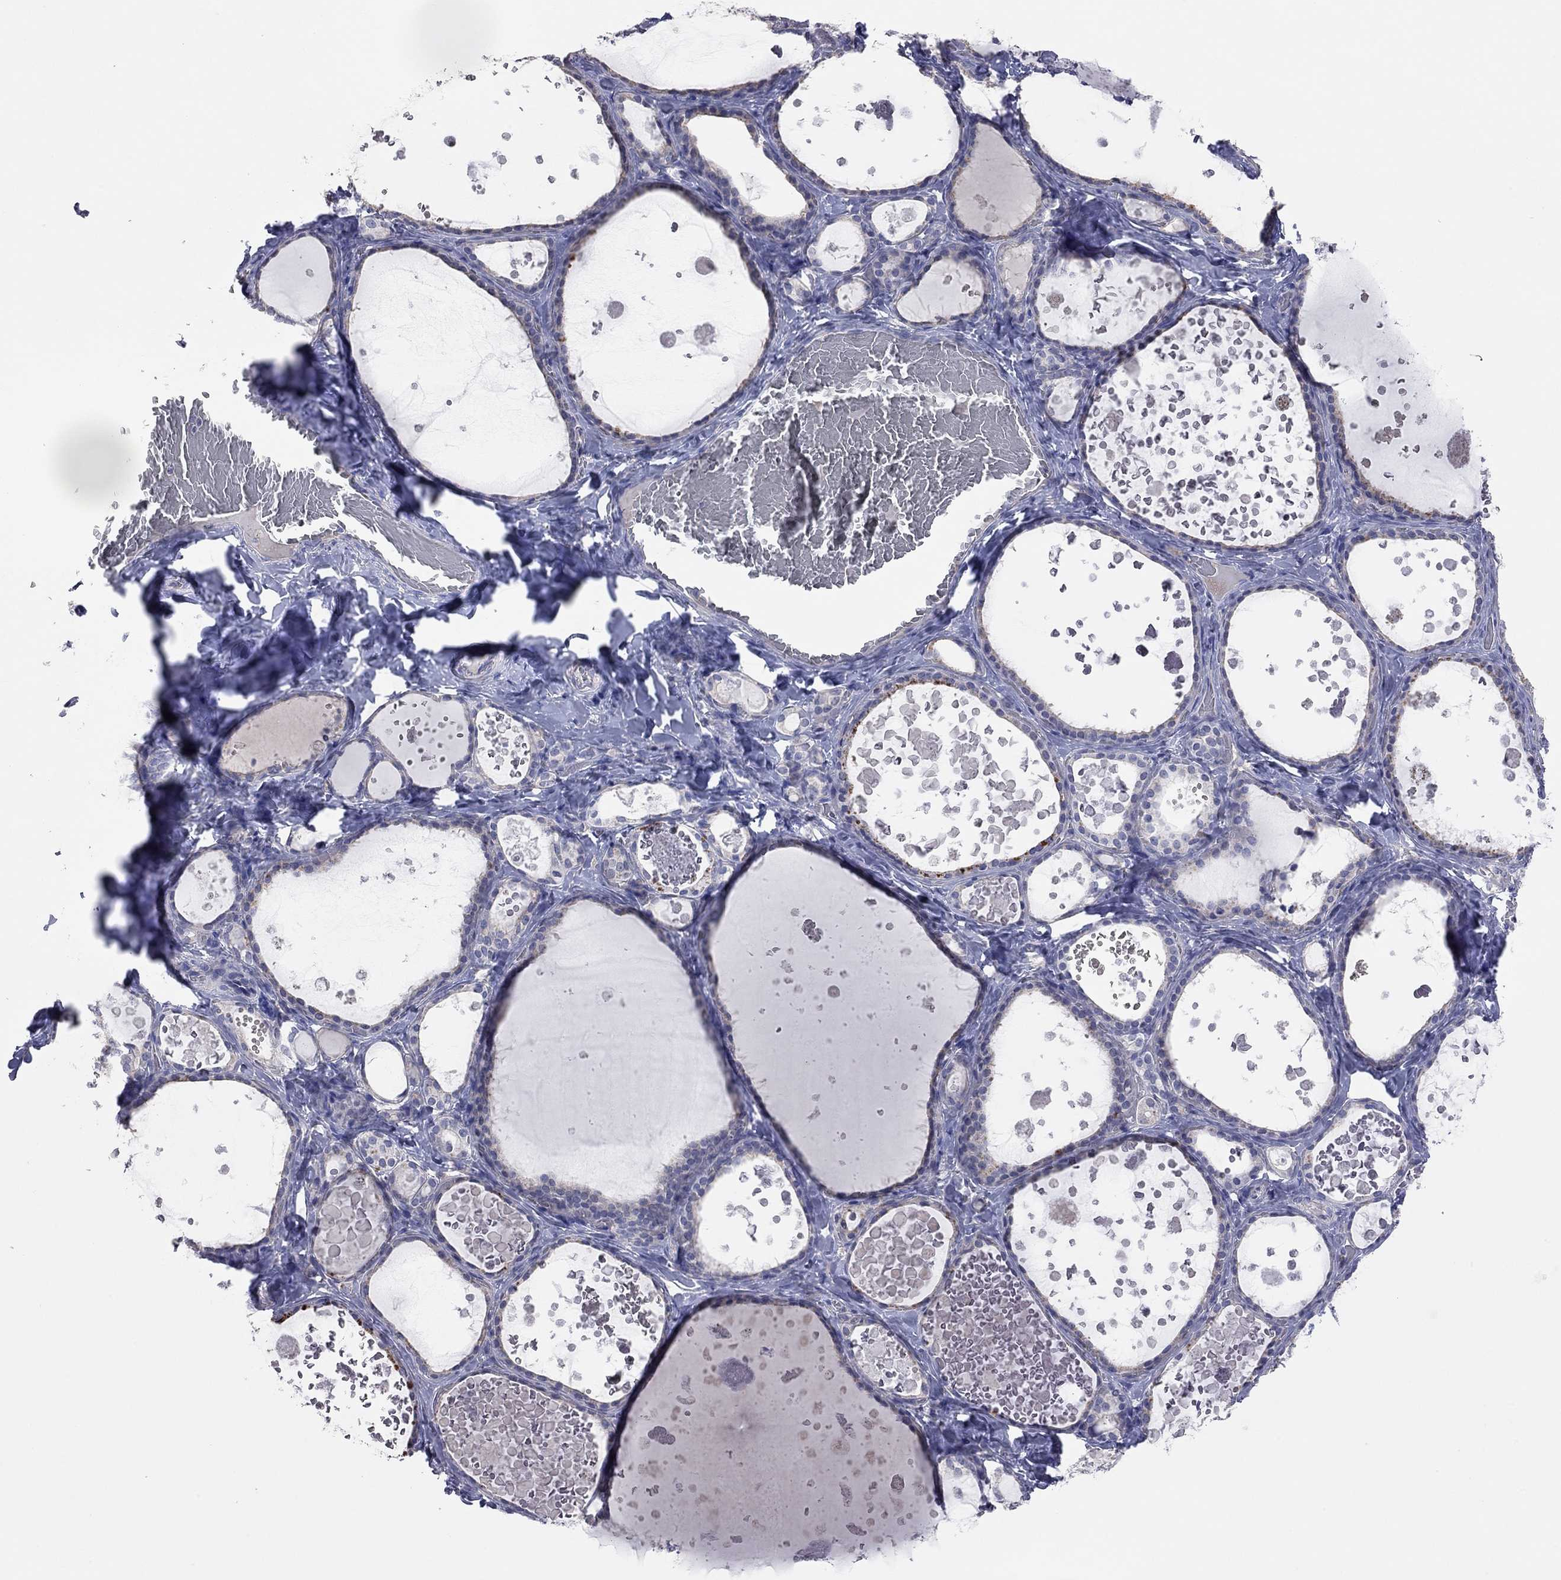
{"staining": {"intensity": "weak", "quantity": "25%-75%", "location": "cytoplasmic/membranous"}, "tissue": "thyroid gland", "cell_type": "Glandular cells", "image_type": "normal", "snomed": [{"axis": "morphology", "description": "Normal tissue, NOS"}, {"axis": "topography", "description": "Thyroid gland"}], "caption": "Immunohistochemistry (IHC) image of normal human thyroid gland stained for a protein (brown), which displays low levels of weak cytoplasmic/membranous positivity in approximately 25%-75% of glandular cells.", "gene": "KCNB1", "patient": {"sex": "female", "age": 56}}